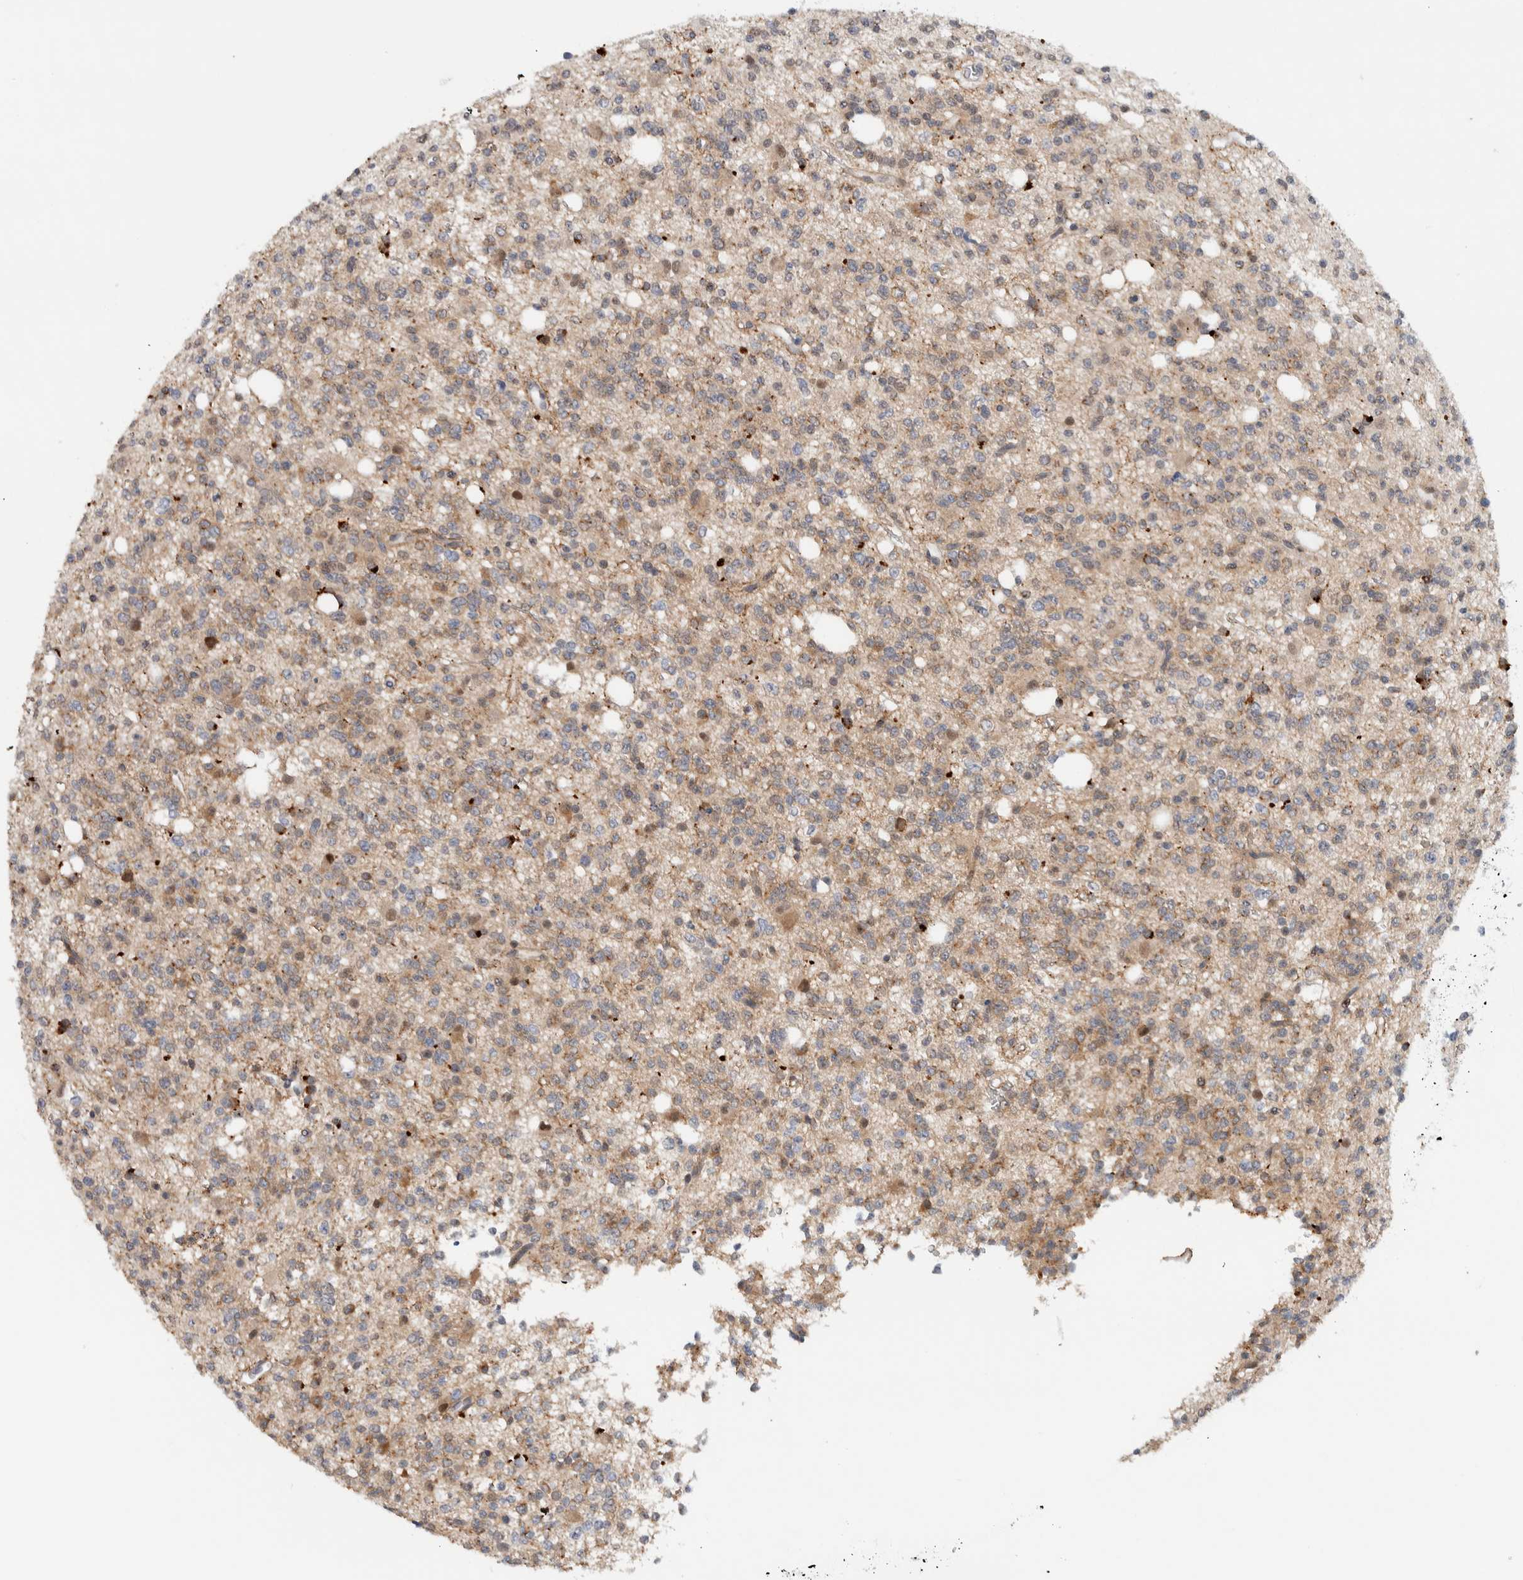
{"staining": {"intensity": "weak", "quantity": "25%-75%", "location": "cytoplasmic/membranous"}, "tissue": "glioma", "cell_type": "Tumor cells", "image_type": "cancer", "snomed": [{"axis": "morphology", "description": "Glioma, malignant, High grade"}, {"axis": "topography", "description": "Brain"}], "caption": "Tumor cells reveal low levels of weak cytoplasmic/membranous staining in approximately 25%-75% of cells in glioma.", "gene": "NCR3LG1", "patient": {"sex": "female", "age": 62}}